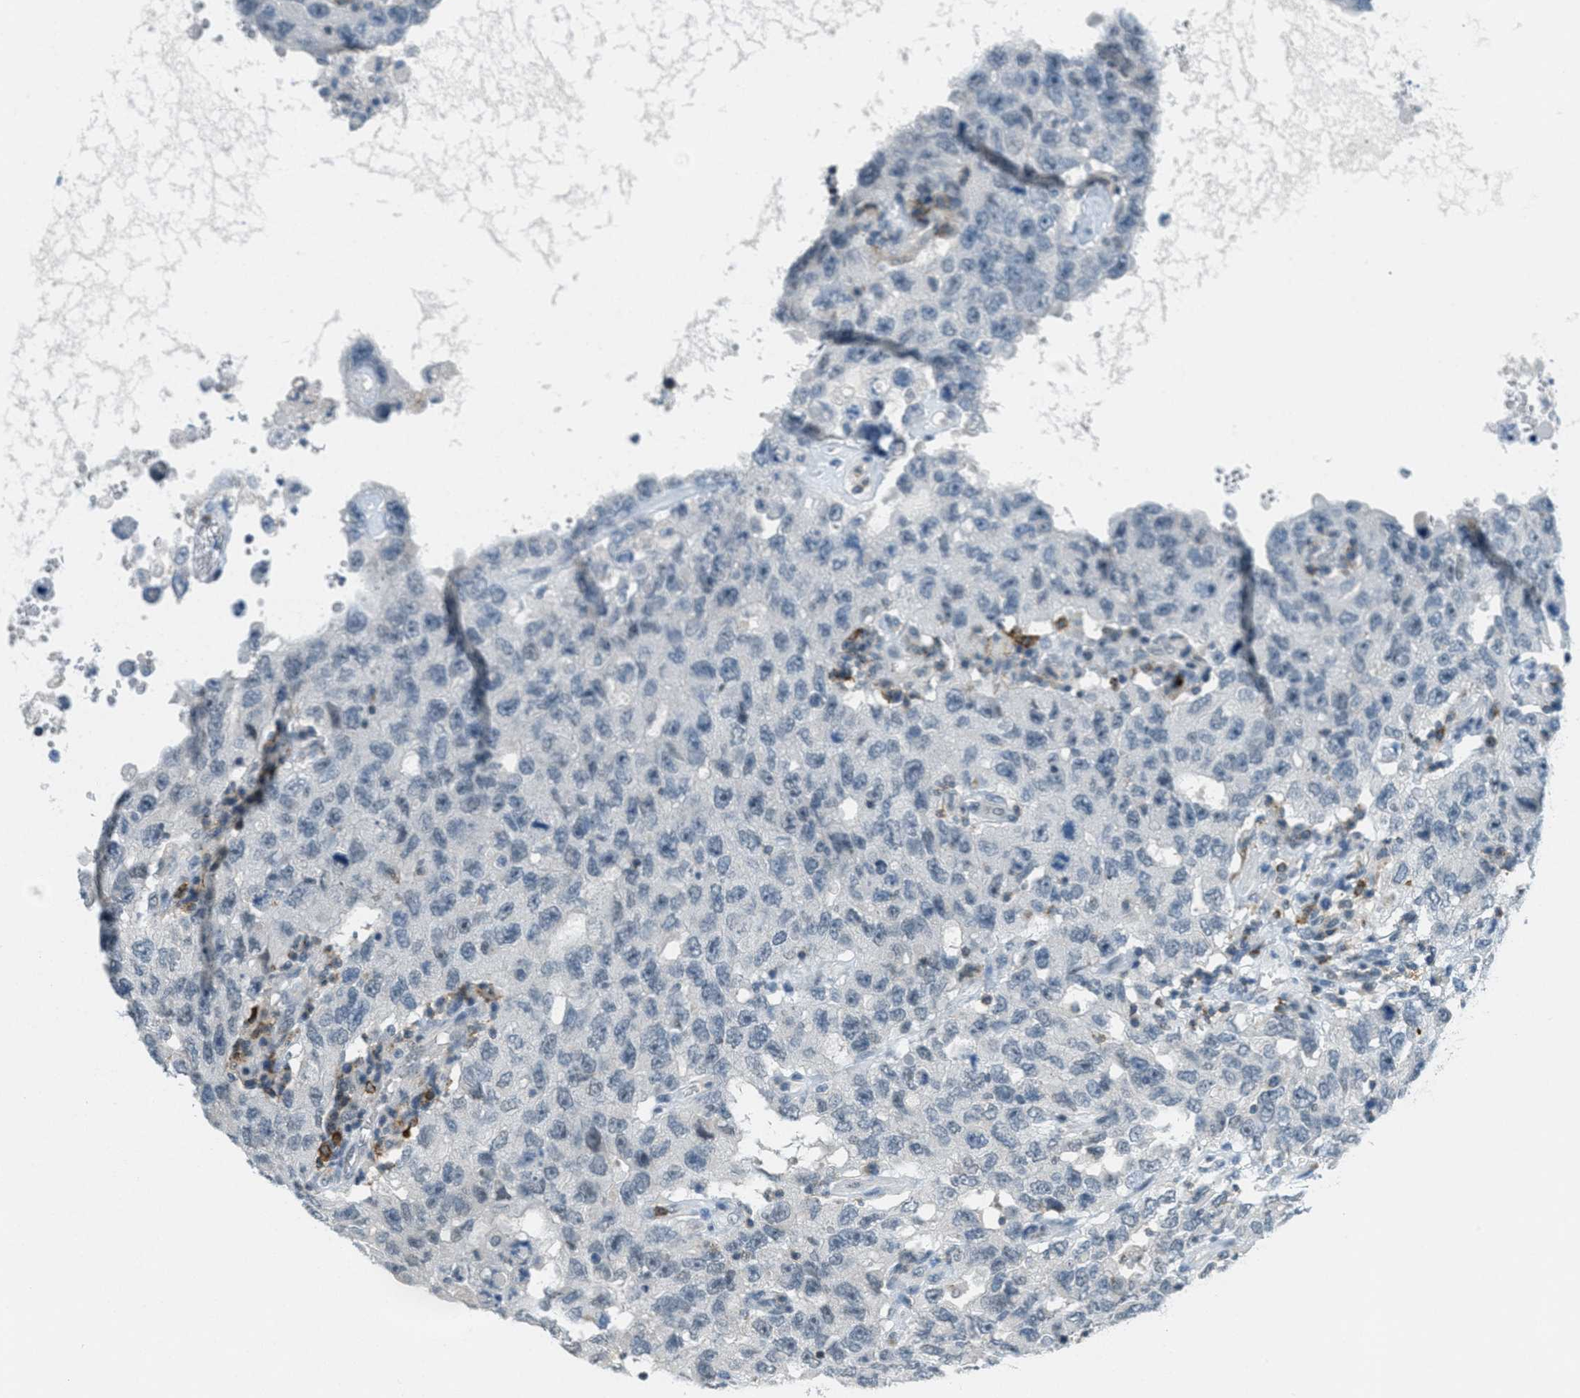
{"staining": {"intensity": "negative", "quantity": "none", "location": "none"}, "tissue": "testis cancer", "cell_type": "Tumor cells", "image_type": "cancer", "snomed": [{"axis": "morphology", "description": "Carcinoma, Embryonal, NOS"}, {"axis": "topography", "description": "Testis"}], "caption": "High magnification brightfield microscopy of embryonal carcinoma (testis) stained with DAB (brown) and counterstained with hematoxylin (blue): tumor cells show no significant expression.", "gene": "FYN", "patient": {"sex": "male", "age": 26}}